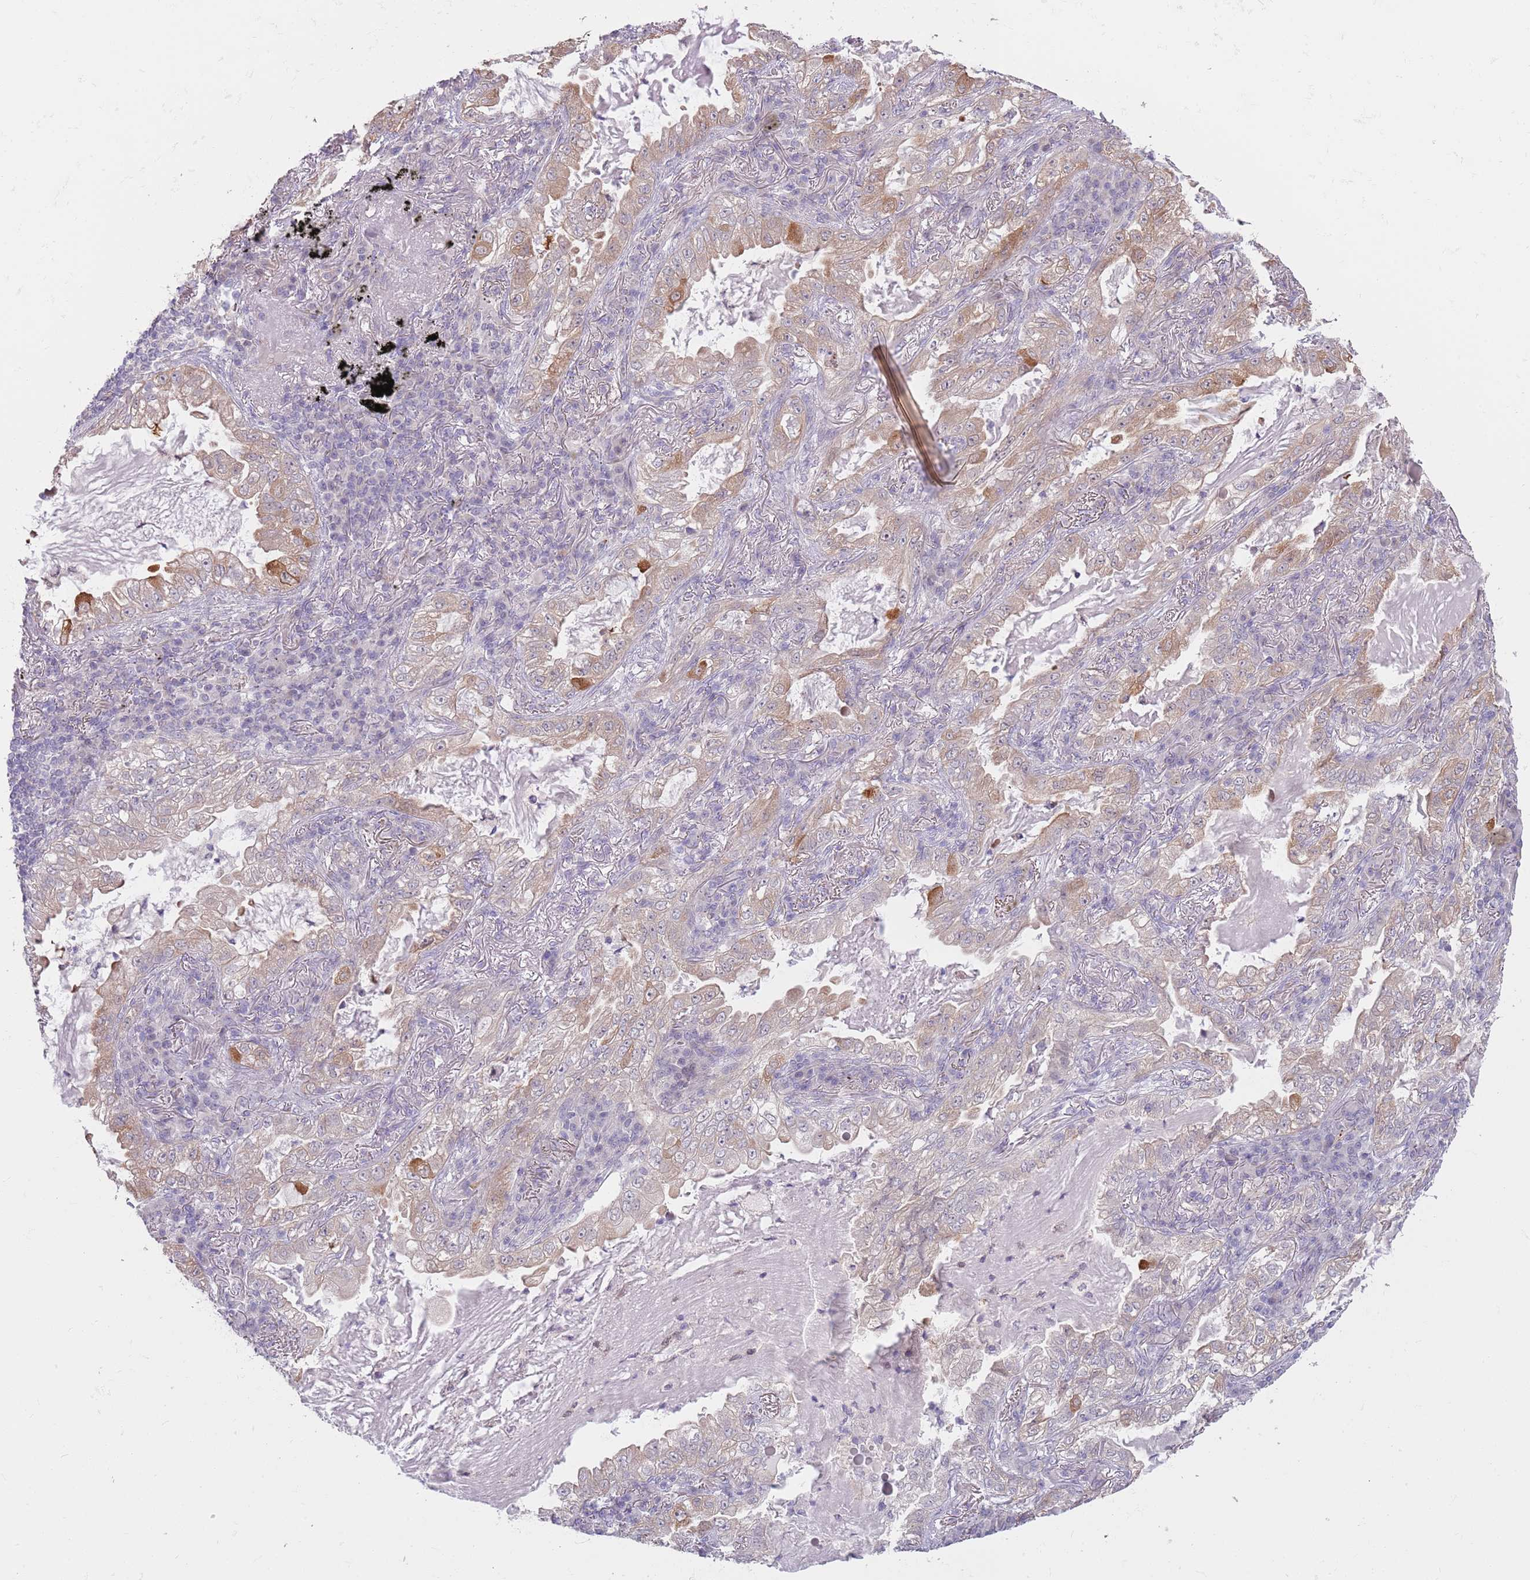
{"staining": {"intensity": "moderate", "quantity": "<25%", "location": "cytoplasmic/membranous"}, "tissue": "lung cancer", "cell_type": "Tumor cells", "image_type": "cancer", "snomed": [{"axis": "morphology", "description": "Adenocarcinoma, NOS"}, {"axis": "topography", "description": "Lung"}], "caption": "This photomicrograph displays immunohistochemistry staining of human lung cancer (adenocarcinoma), with low moderate cytoplasmic/membranous expression in about <25% of tumor cells.", "gene": "LDHD", "patient": {"sex": "female", "age": 73}}